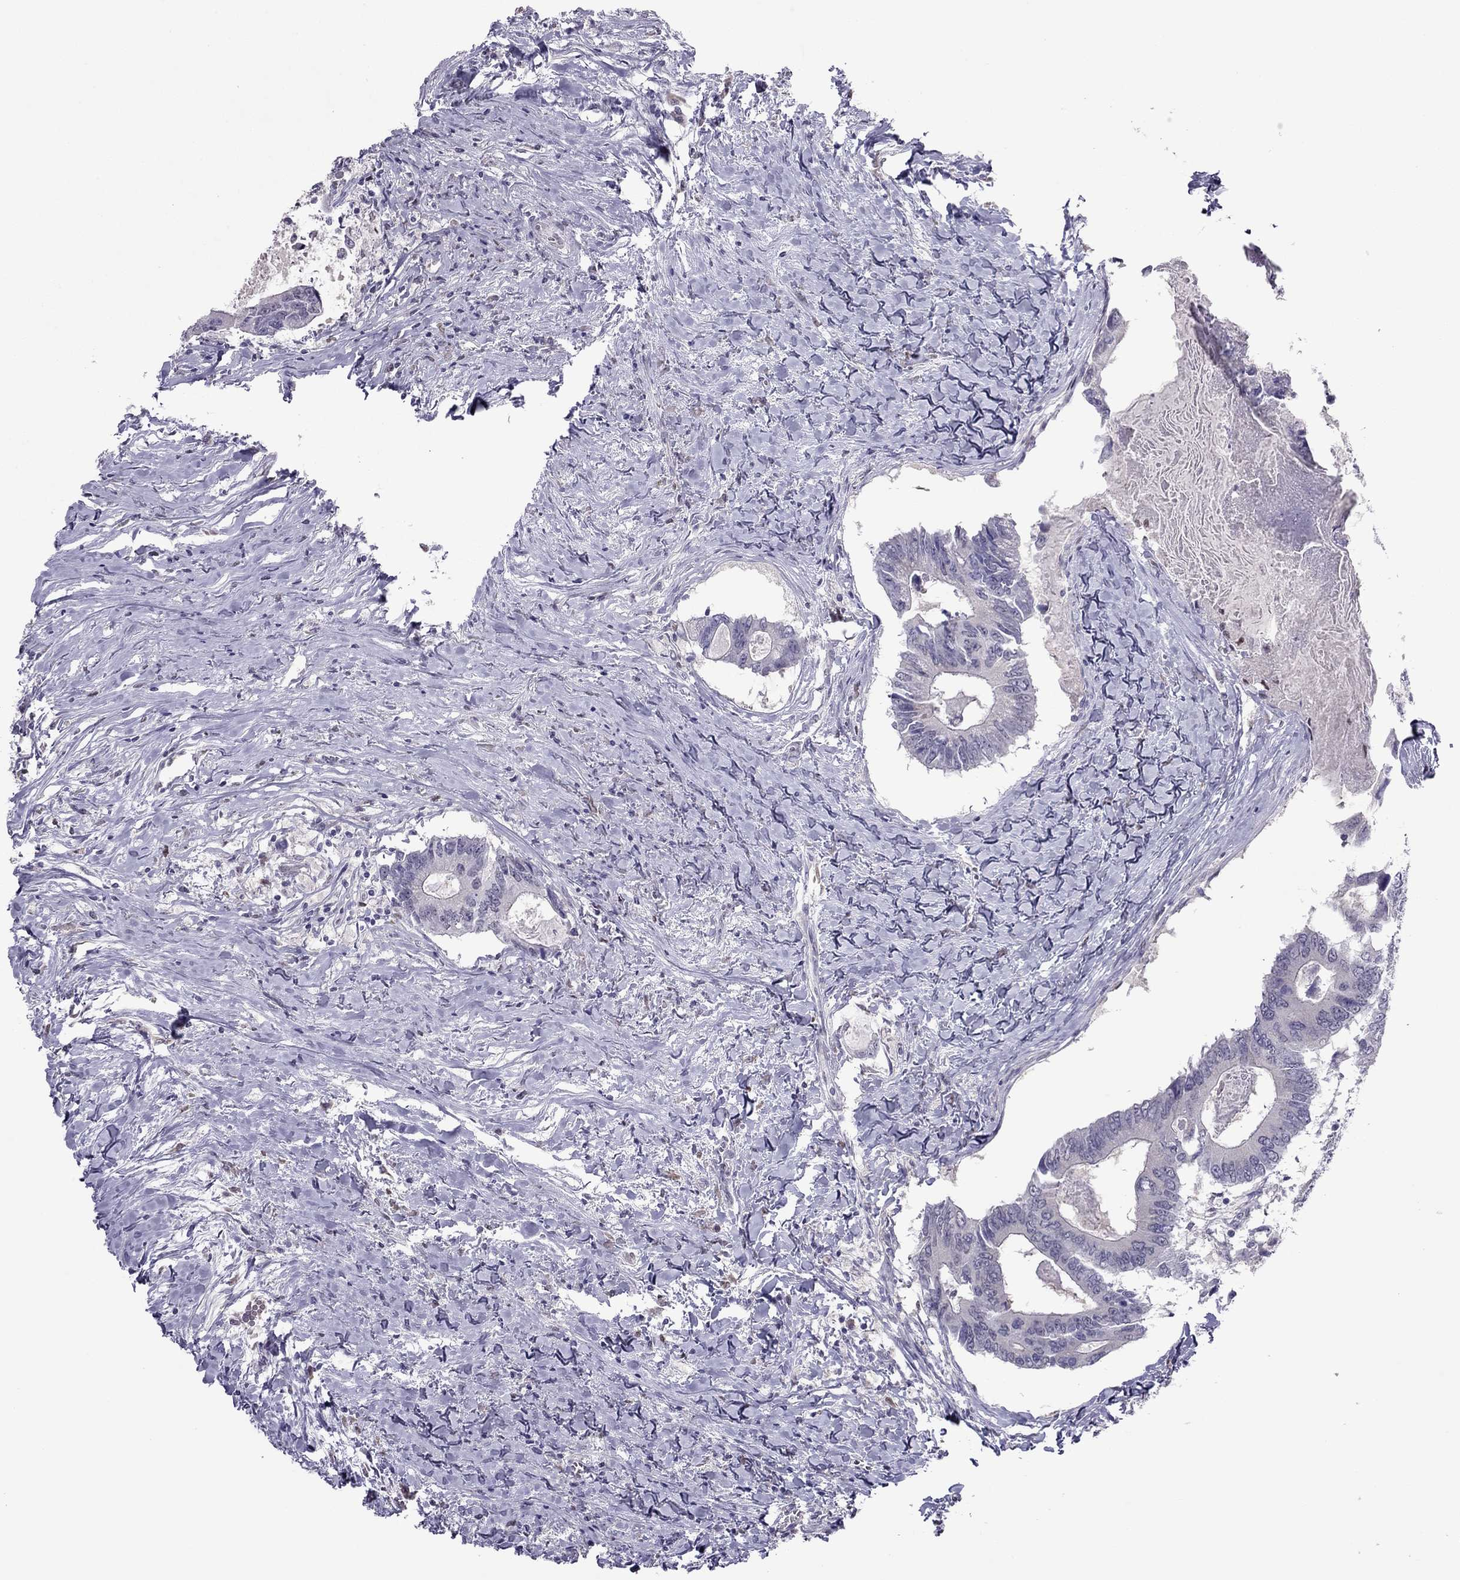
{"staining": {"intensity": "negative", "quantity": "none", "location": "none"}, "tissue": "colorectal cancer", "cell_type": "Tumor cells", "image_type": "cancer", "snomed": [{"axis": "morphology", "description": "Adenocarcinoma, NOS"}, {"axis": "topography", "description": "Colon"}], "caption": "Immunohistochemical staining of colorectal adenocarcinoma shows no significant positivity in tumor cells.", "gene": "SPINT3", "patient": {"sex": "male", "age": 53}}